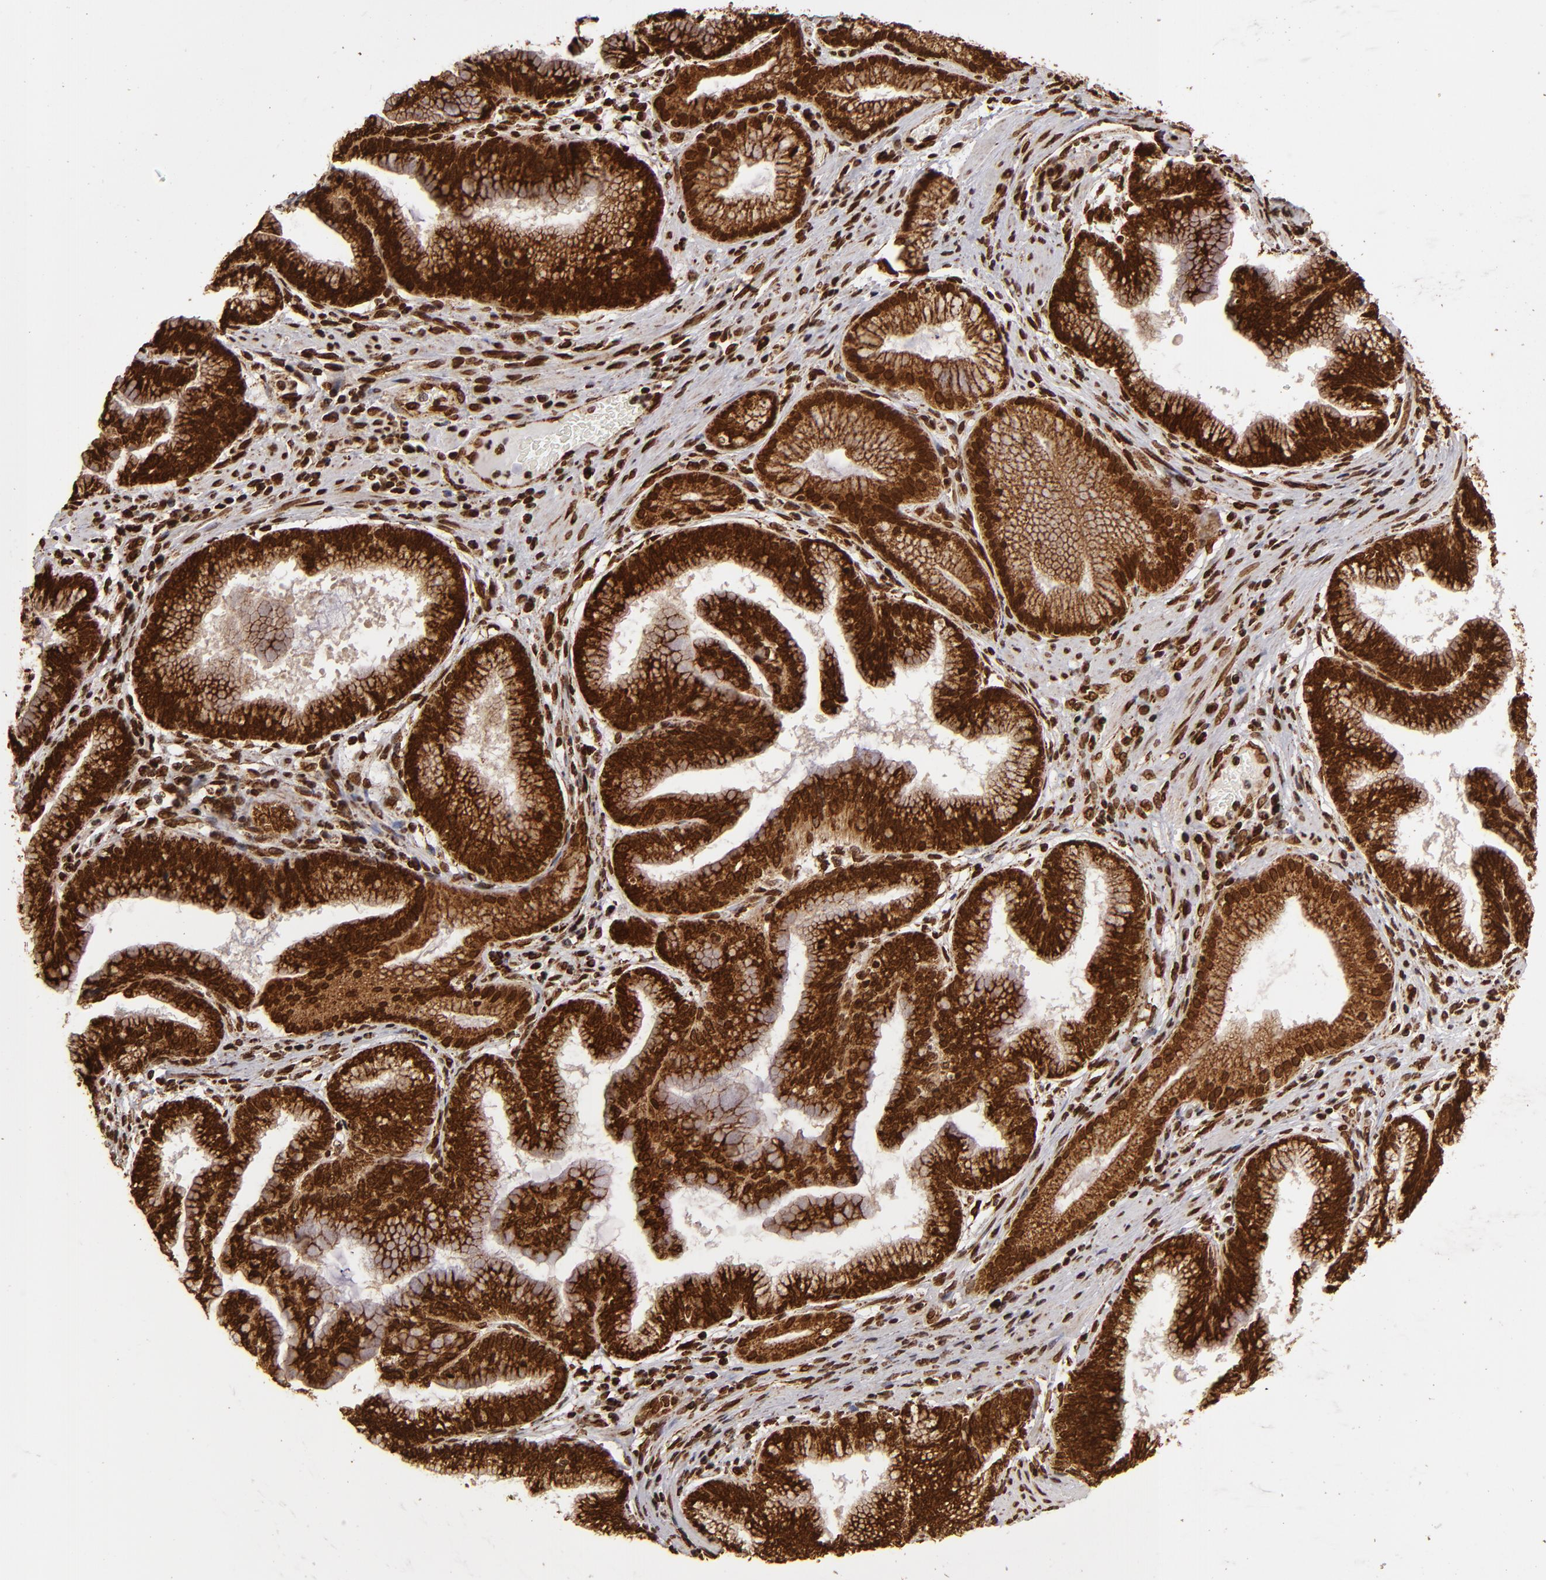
{"staining": {"intensity": "strong", "quantity": ">75%", "location": "cytoplasmic/membranous,nuclear"}, "tissue": "pancreatic cancer", "cell_type": "Tumor cells", "image_type": "cancer", "snomed": [{"axis": "morphology", "description": "Adenocarcinoma, NOS"}, {"axis": "topography", "description": "Pancreas"}], "caption": "Immunohistochemical staining of human adenocarcinoma (pancreatic) exhibits high levels of strong cytoplasmic/membranous and nuclear protein staining in approximately >75% of tumor cells.", "gene": "CUL3", "patient": {"sex": "female", "age": 64}}